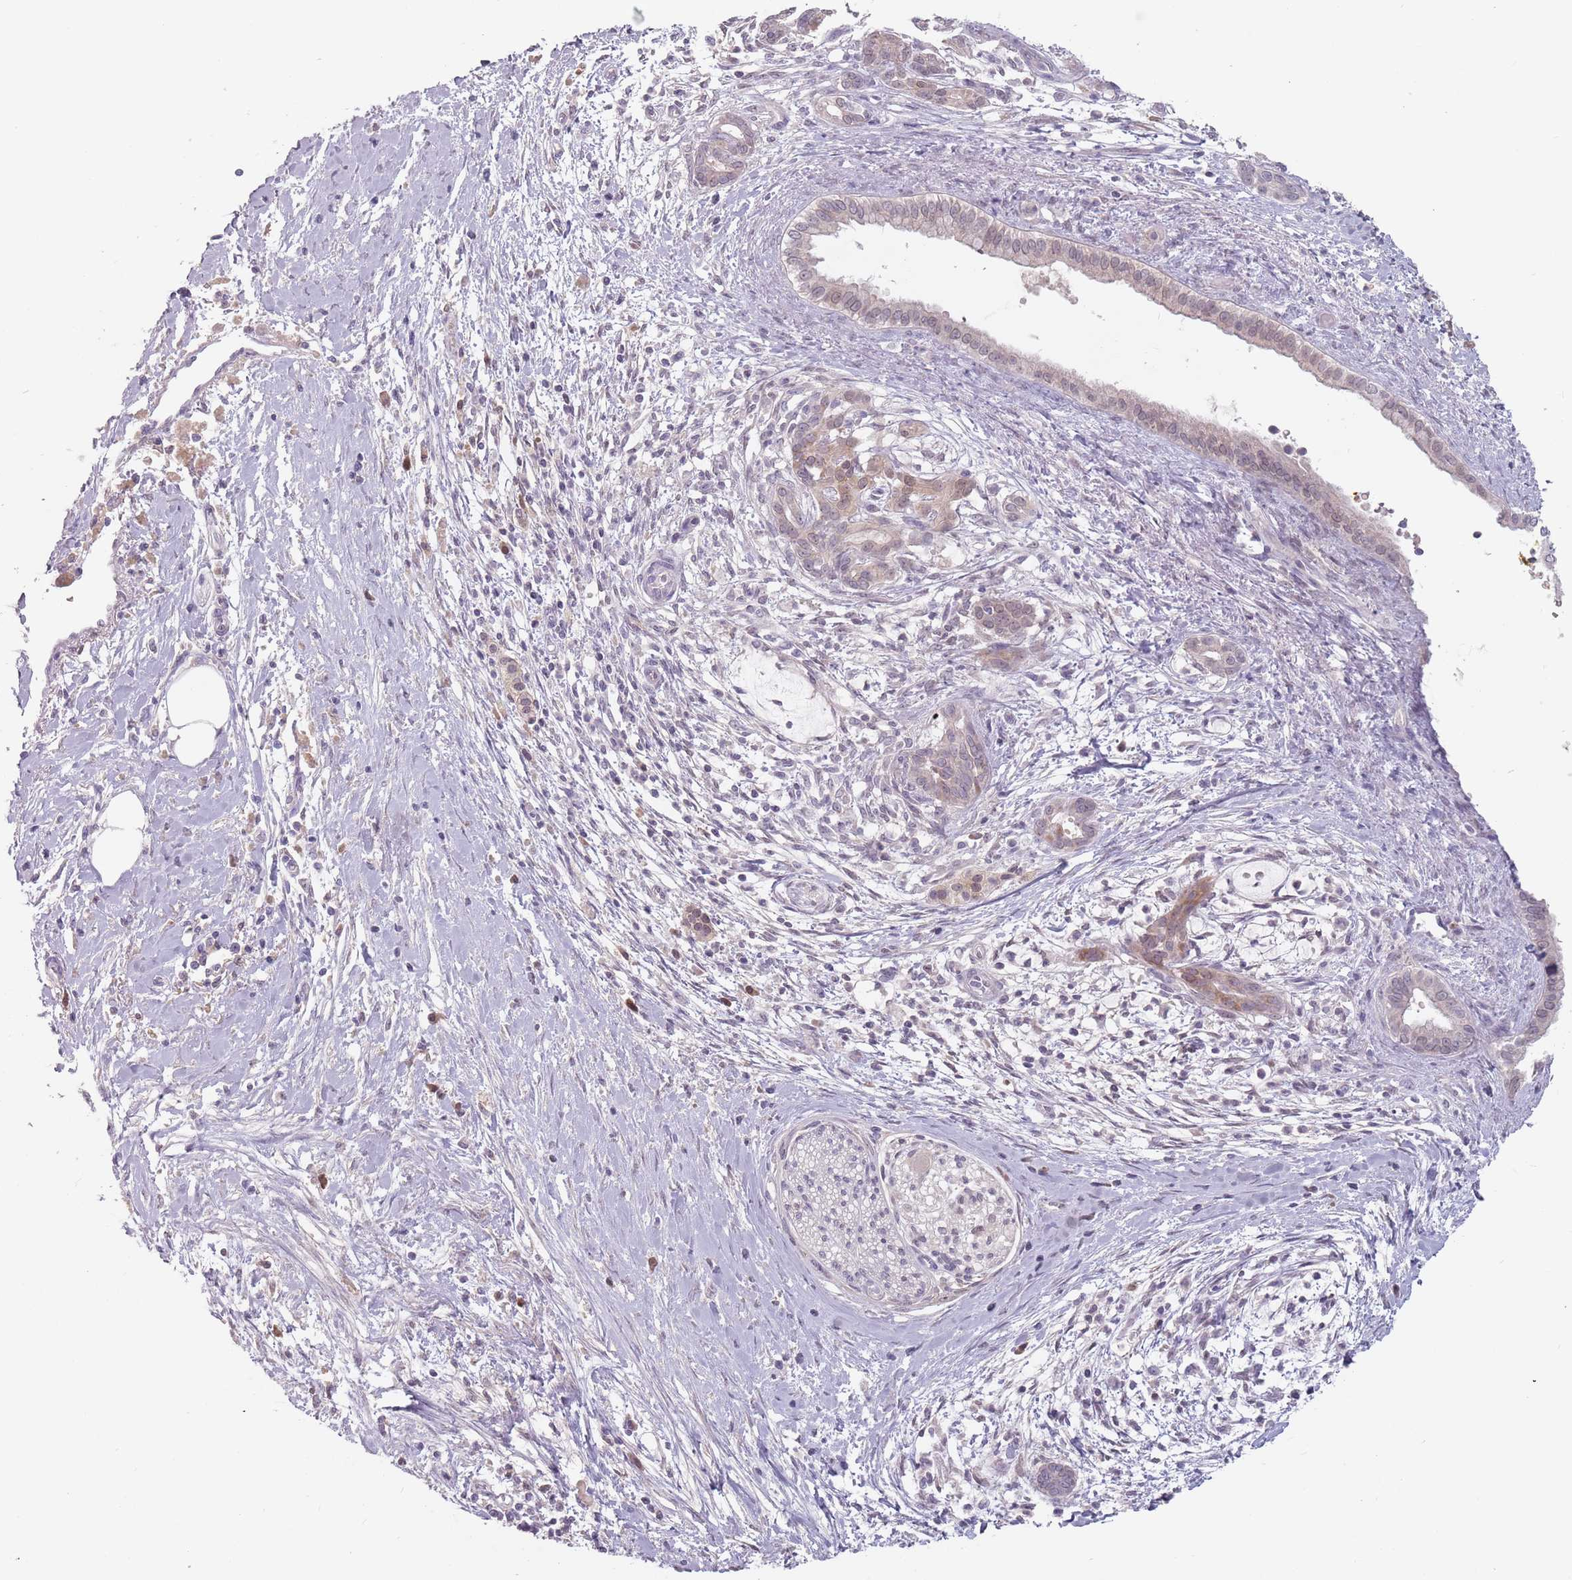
{"staining": {"intensity": "weak", "quantity": "<25%", "location": "cytoplasmic/membranous"}, "tissue": "pancreatic cancer", "cell_type": "Tumor cells", "image_type": "cancer", "snomed": [{"axis": "morphology", "description": "Adenocarcinoma, NOS"}, {"axis": "topography", "description": "Pancreas"}], "caption": "This is a image of IHC staining of pancreatic cancer, which shows no positivity in tumor cells.", "gene": "NAXE", "patient": {"sex": "male", "age": 58}}